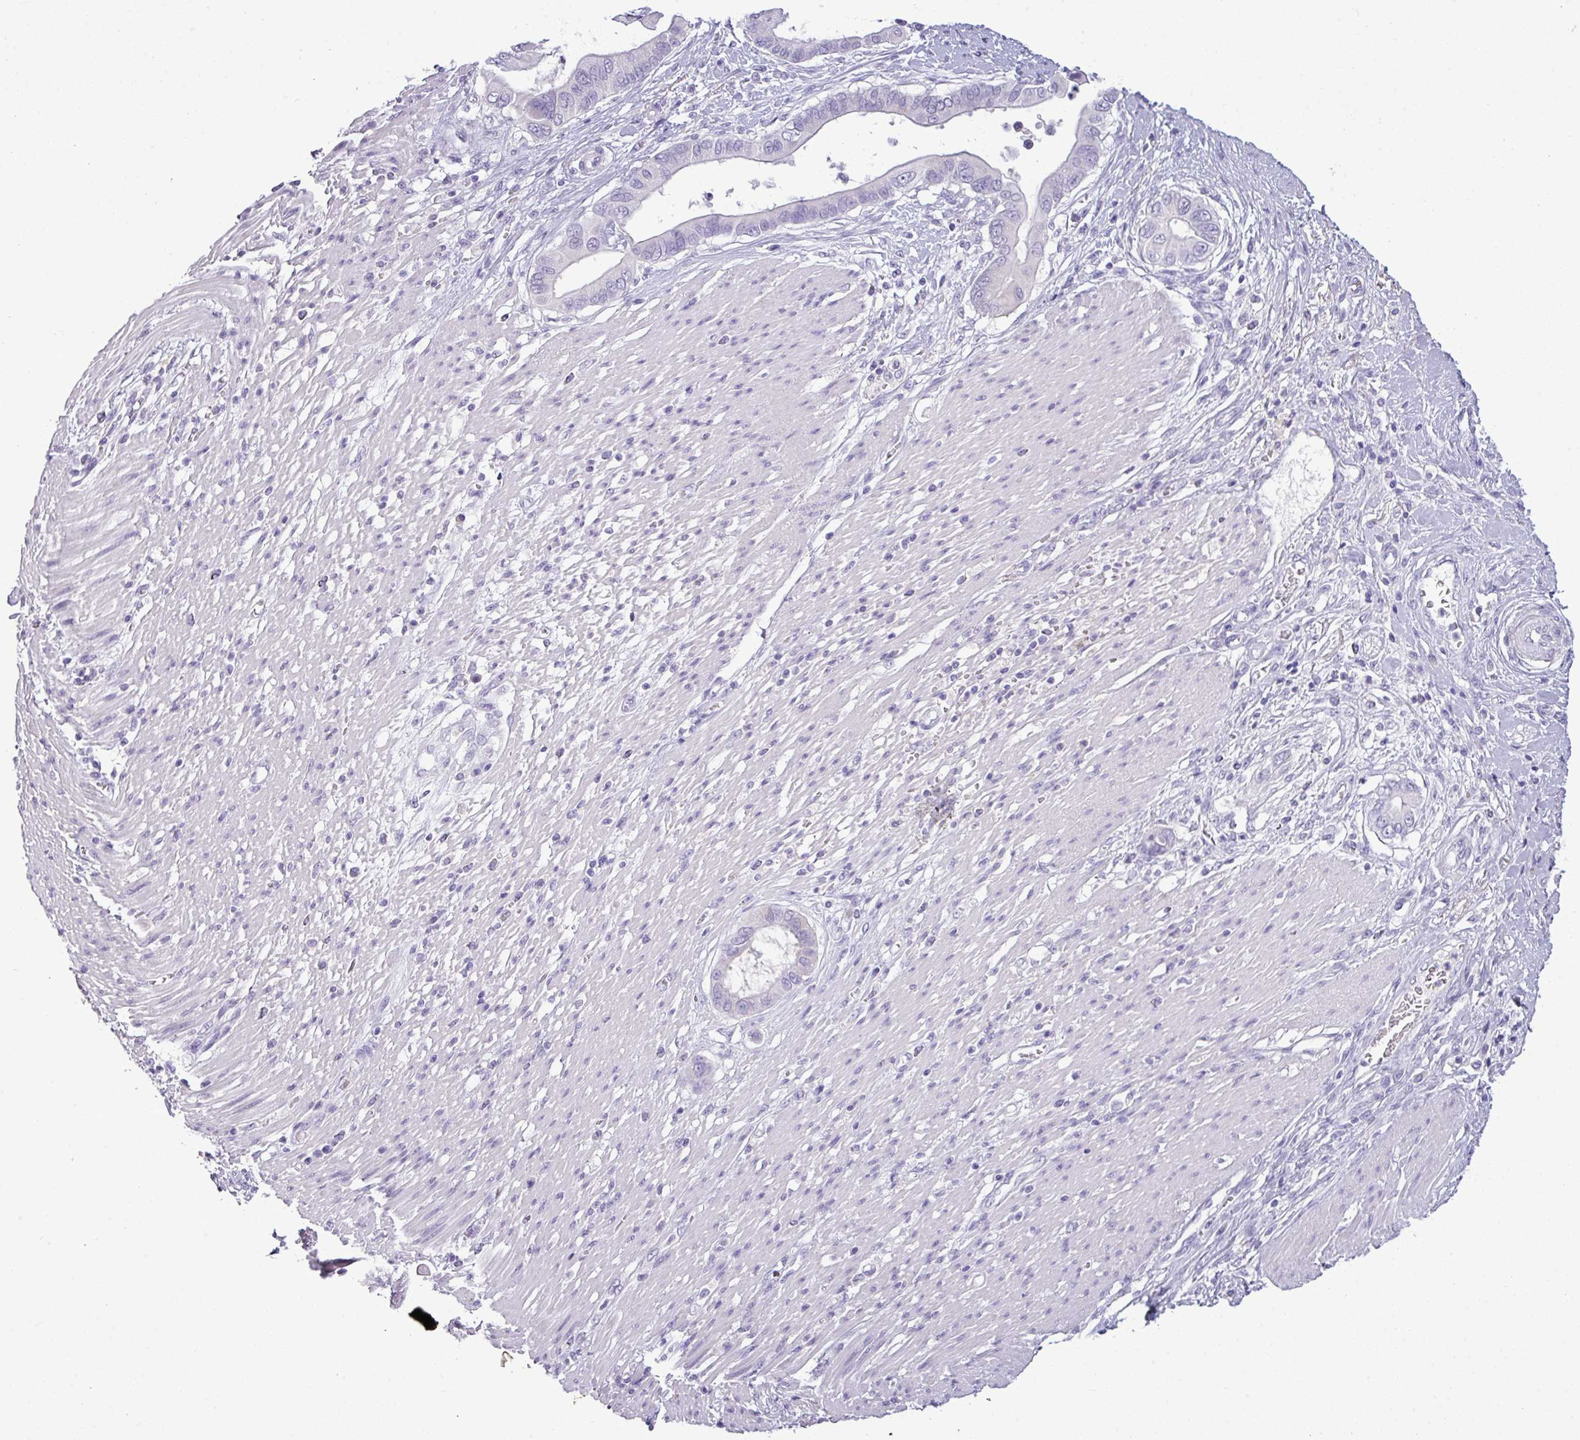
{"staining": {"intensity": "negative", "quantity": "none", "location": "none"}, "tissue": "pancreatic cancer", "cell_type": "Tumor cells", "image_type": "cancer", "snomed": [{"axis": "morphology", "description": "Adenocarcinoma, NOS"}, {"axis": "topography", "description": "Pancreas"}], "caption": "Histopathology image shows no significant protein staining in tumor cells of pancreatic adenocarcinoma.", "gene": "TMEM91", "patient": {"sex": "male", "age": 68}}